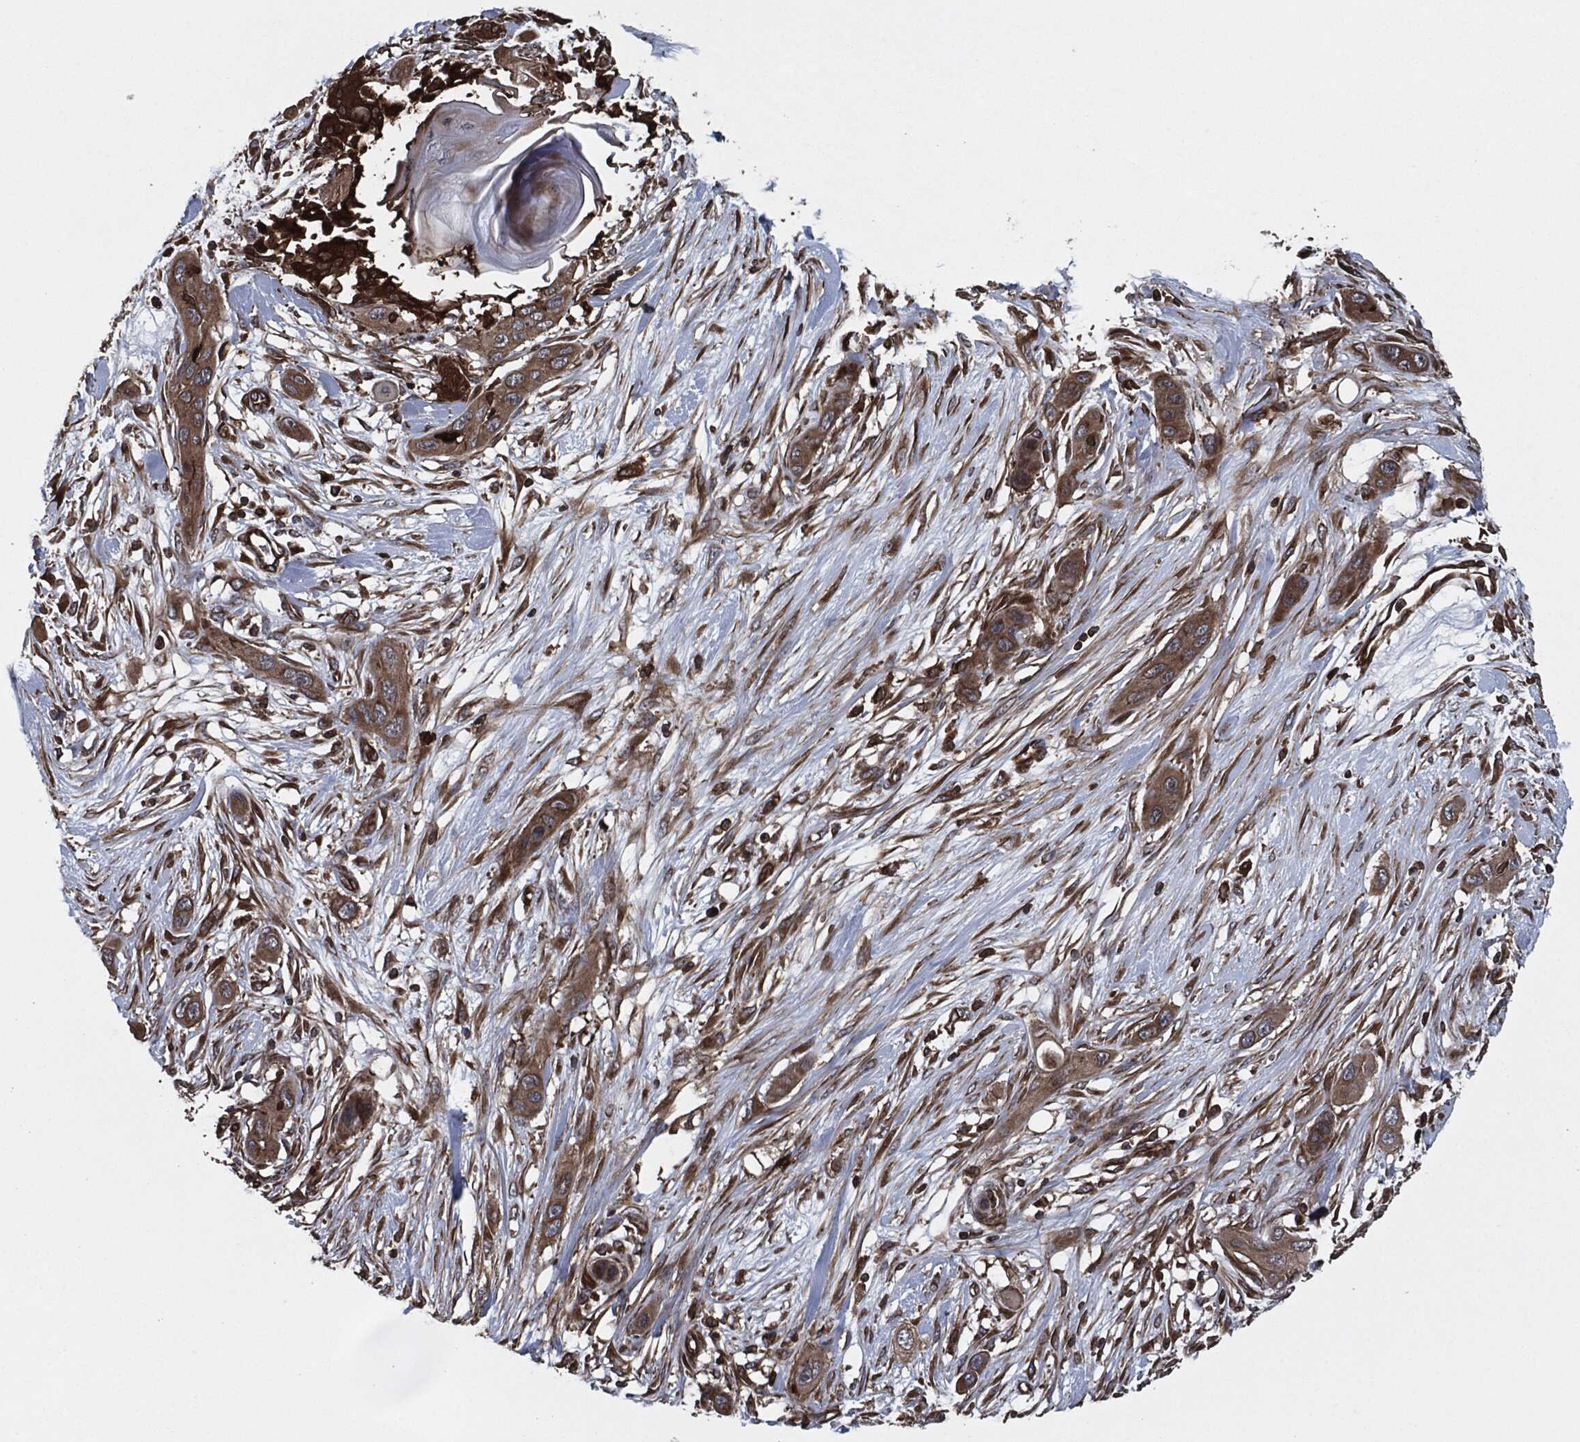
{"staining": {"intensity": "moderate", "quantity": ">75%", "location": "cytoplasmic/membranous"}, "tissue": "skin cancer", "cell_type": "Tumor cells", "image_type": "cancer", "snomed": [{"axis": "morphology", "description": "Squamous cell carcinoma, NOS"}, {"axis": "topography", "description": "Skin"}], "caption": "An image showing moderate cytoplasmic/membranous positivity in about >75% of tumor cells in skin squamous cell carcinoma, as visualized by brown immunohistochemical staining.", "gene": "RAP1GDS1", "patient": {"sex": "male", "age": 79}}